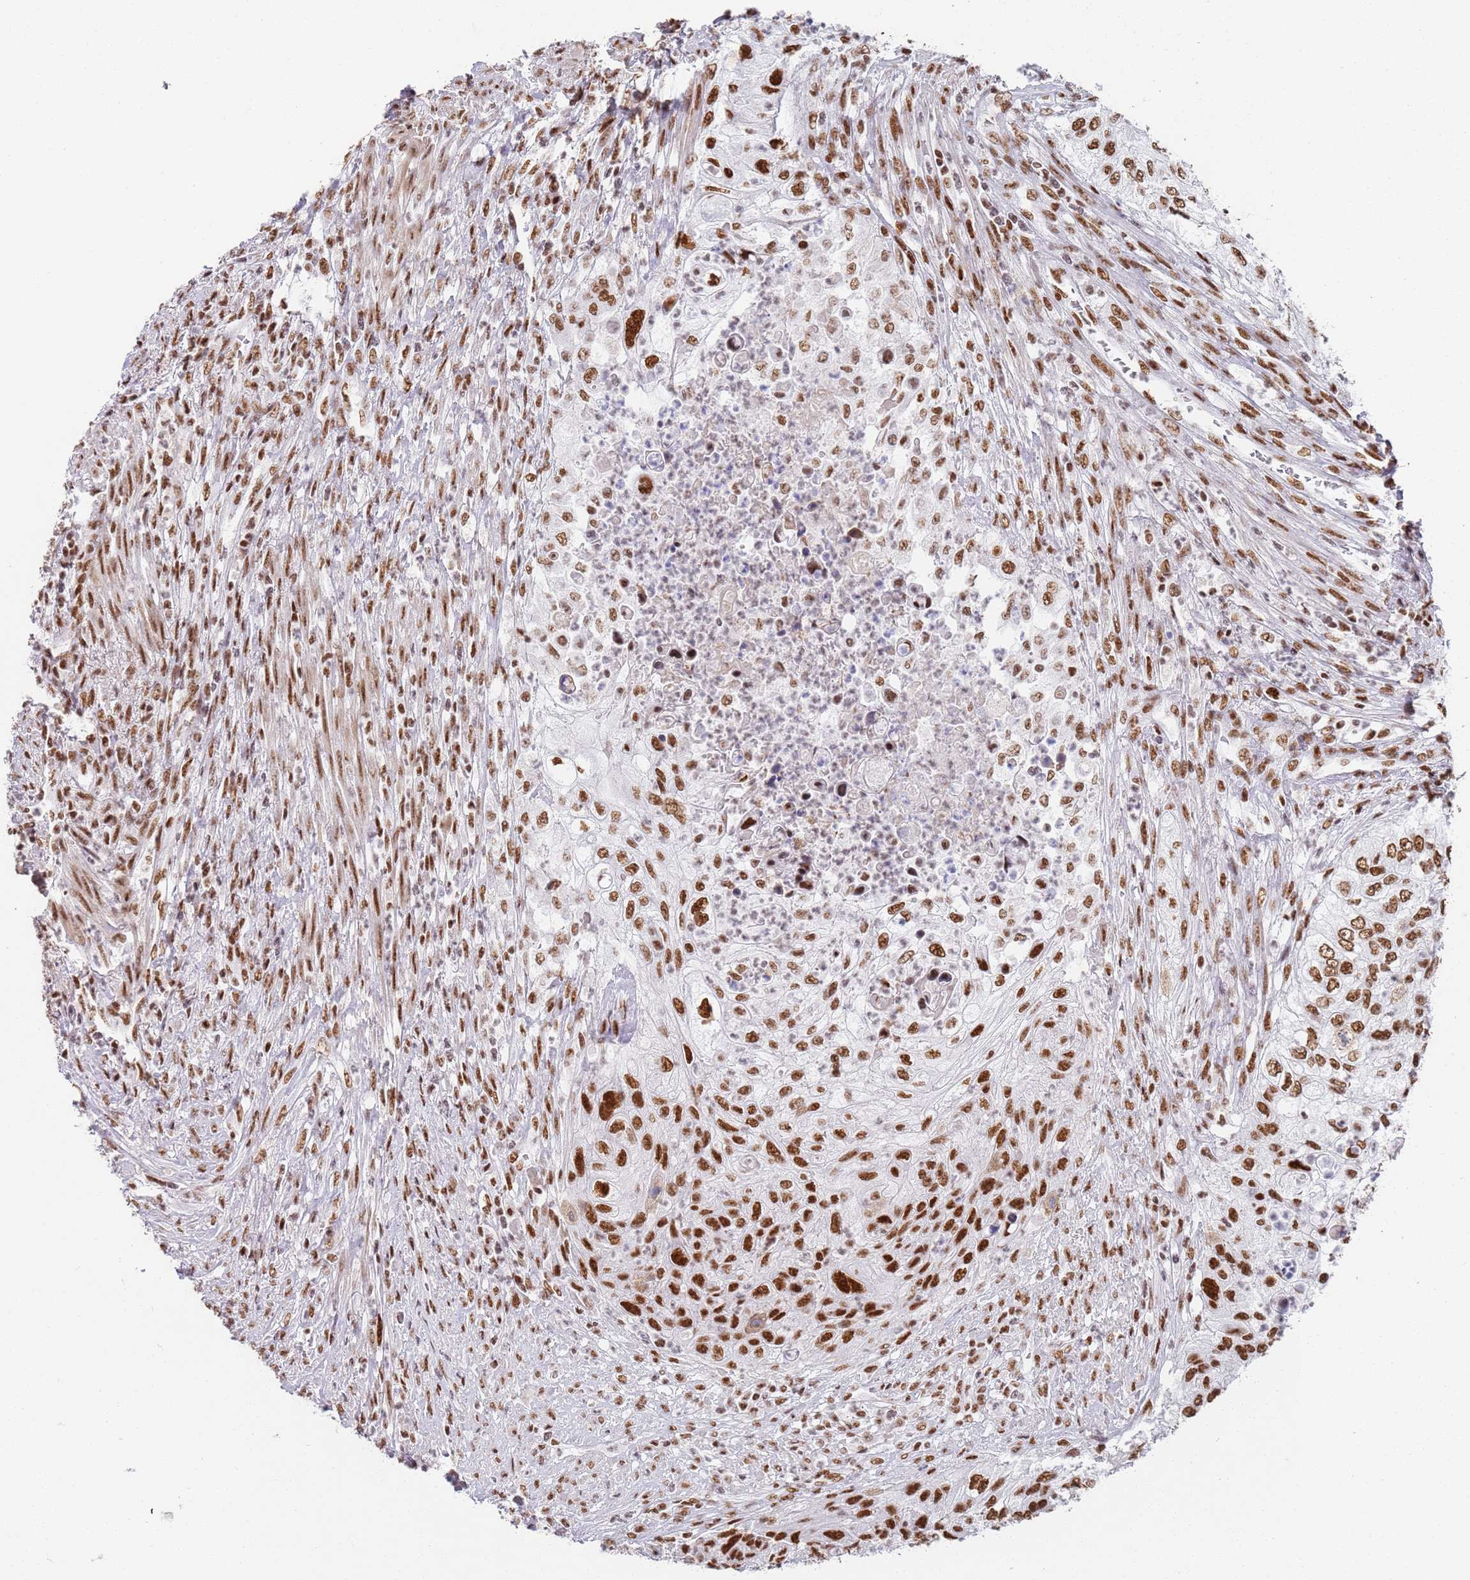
{"staining": {"intensity": "strong", "quantity": ">75%", "location": "nuclear"}, "tissue": "urothelial cancer", "cell_type": "Tumor cells", "image_type": "cancer", "snomed": [{"axis": "morphology", "description": "Urothelial carcinoma, High grade"}, {"axis": "topography", "description": "Urinary bladder"}], "caption": "Brown immunohistochemical staining in human high-grade urothelial carcinoma reveals strong nuclear staining in approximately >75% of tumor cells.", "gene": "AKAP8L", "patient": {"sex": "female", "age": 60}}